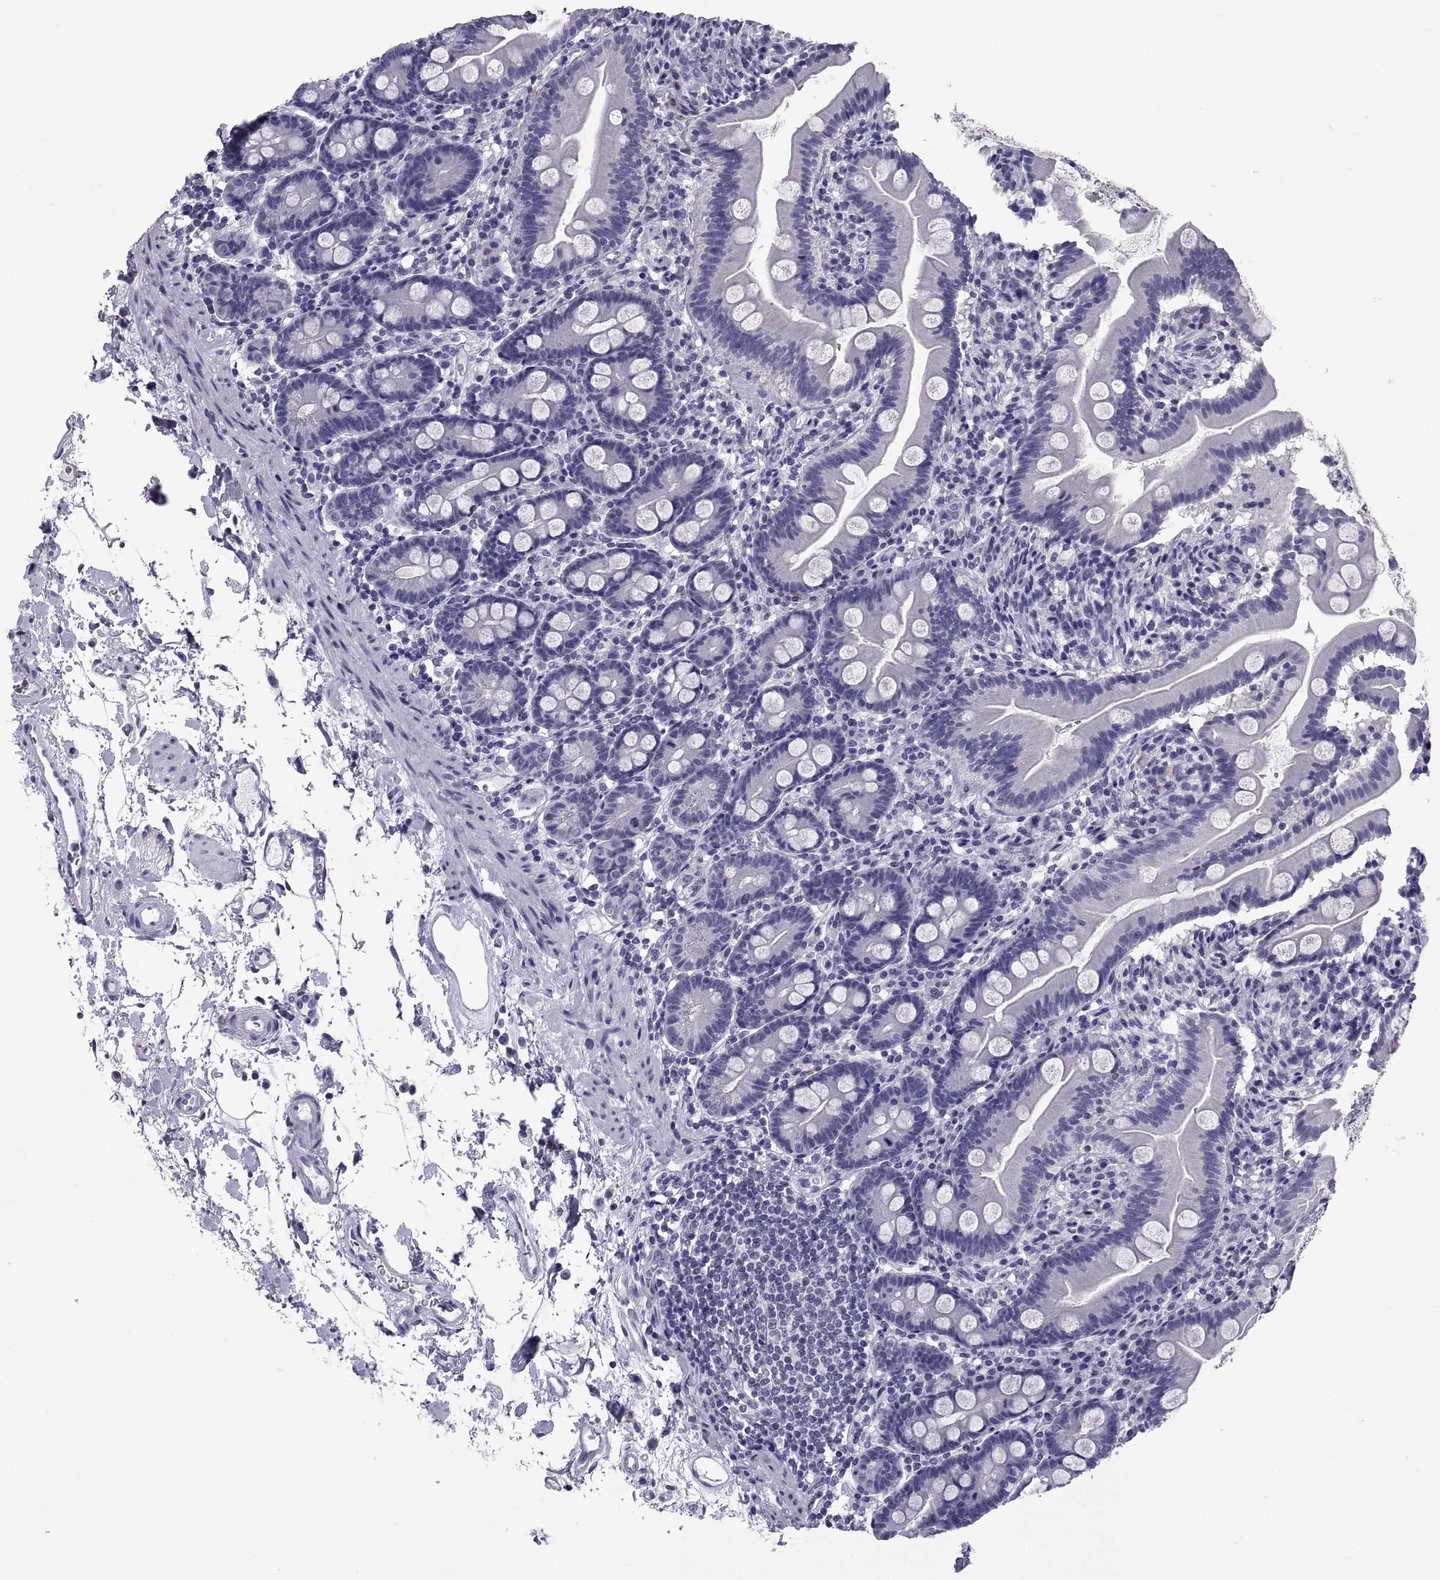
{"staining": {"intensity": "negative", "quantity": "none", "location": "none"}, "tissue": "small intestine", "cell_type": "Glandular cells", "image_type": "normal", "snomed": [{"axis": "morphology", "description": "Normal tissue, NOS"}, {"axis": "topography", "description": "Small intestine"}], "caption": "High magnification brightfield microscopy of benign small intestine stained with DAB (3,3'-diaminobenzidine) (brown) and counterstained with hematoxylin (blue): glandular cells show no significant staining.", "gene": "TGFBR3L", "patient": {"sex": "female", "age": 44}}